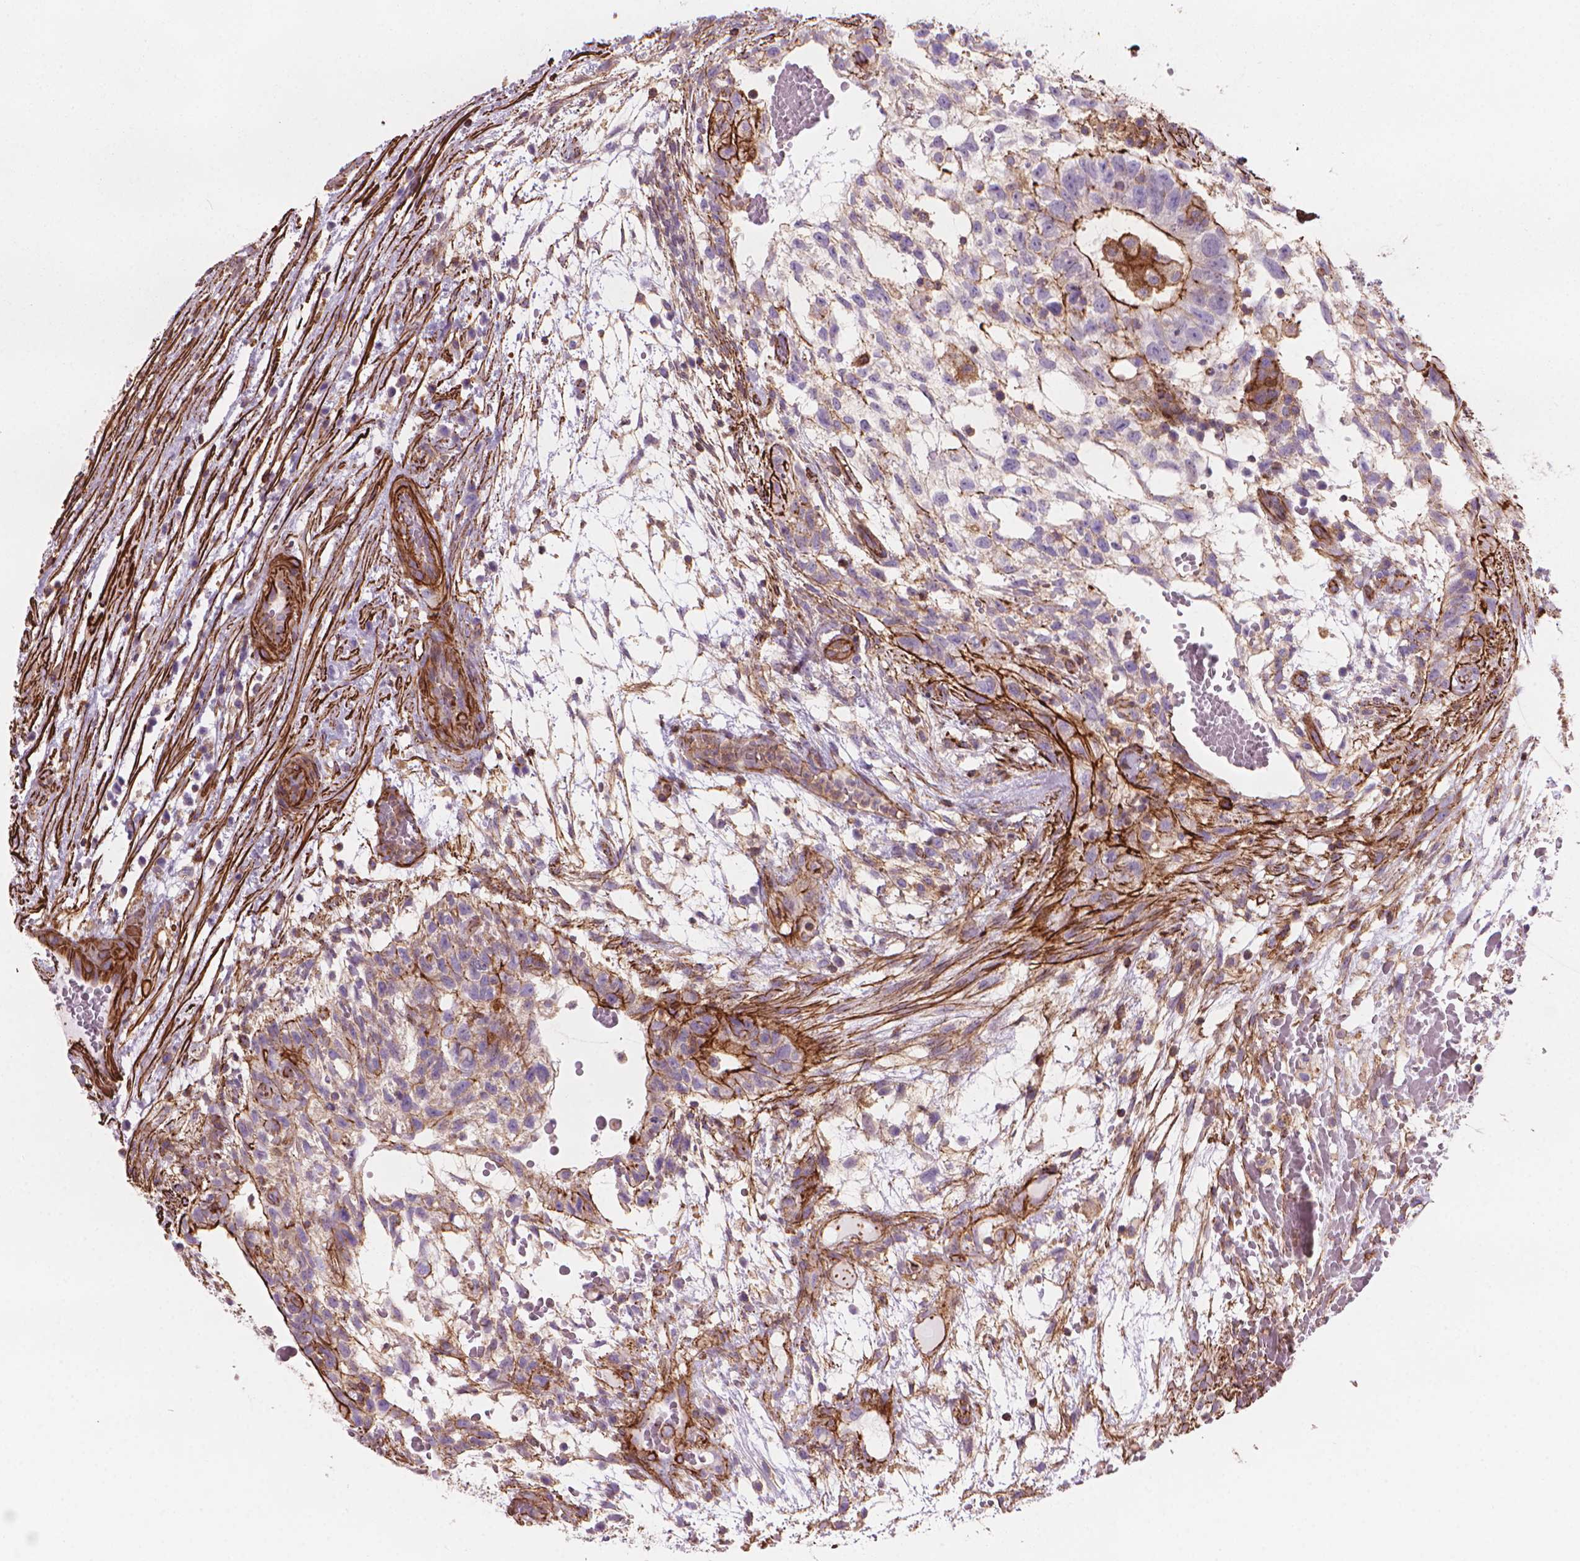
{"staining": {"intensity": "strong", "quantity": "<25%", "location": "cytoplasmic/membranous"}, "tissue": "testis cancer", "cell_type": "Tumor cells", "image_type": "cancer", "snomed": [{"axis": "morphology", "description": "Normal tissue, NOS"}, {"axis": "morphology", "description": "Carcinoma, Embryonal, NOS"}, {"axis": "topography", "description": "Testis"}], "caption": "Protein expression analysis of human testis embryonal carcinoma reveals strong cytoplasmic/membranous staining in approximately <25% of tumor cells.", "gene": "PATJ", "patient": {"sex": "male", "age": 32}}